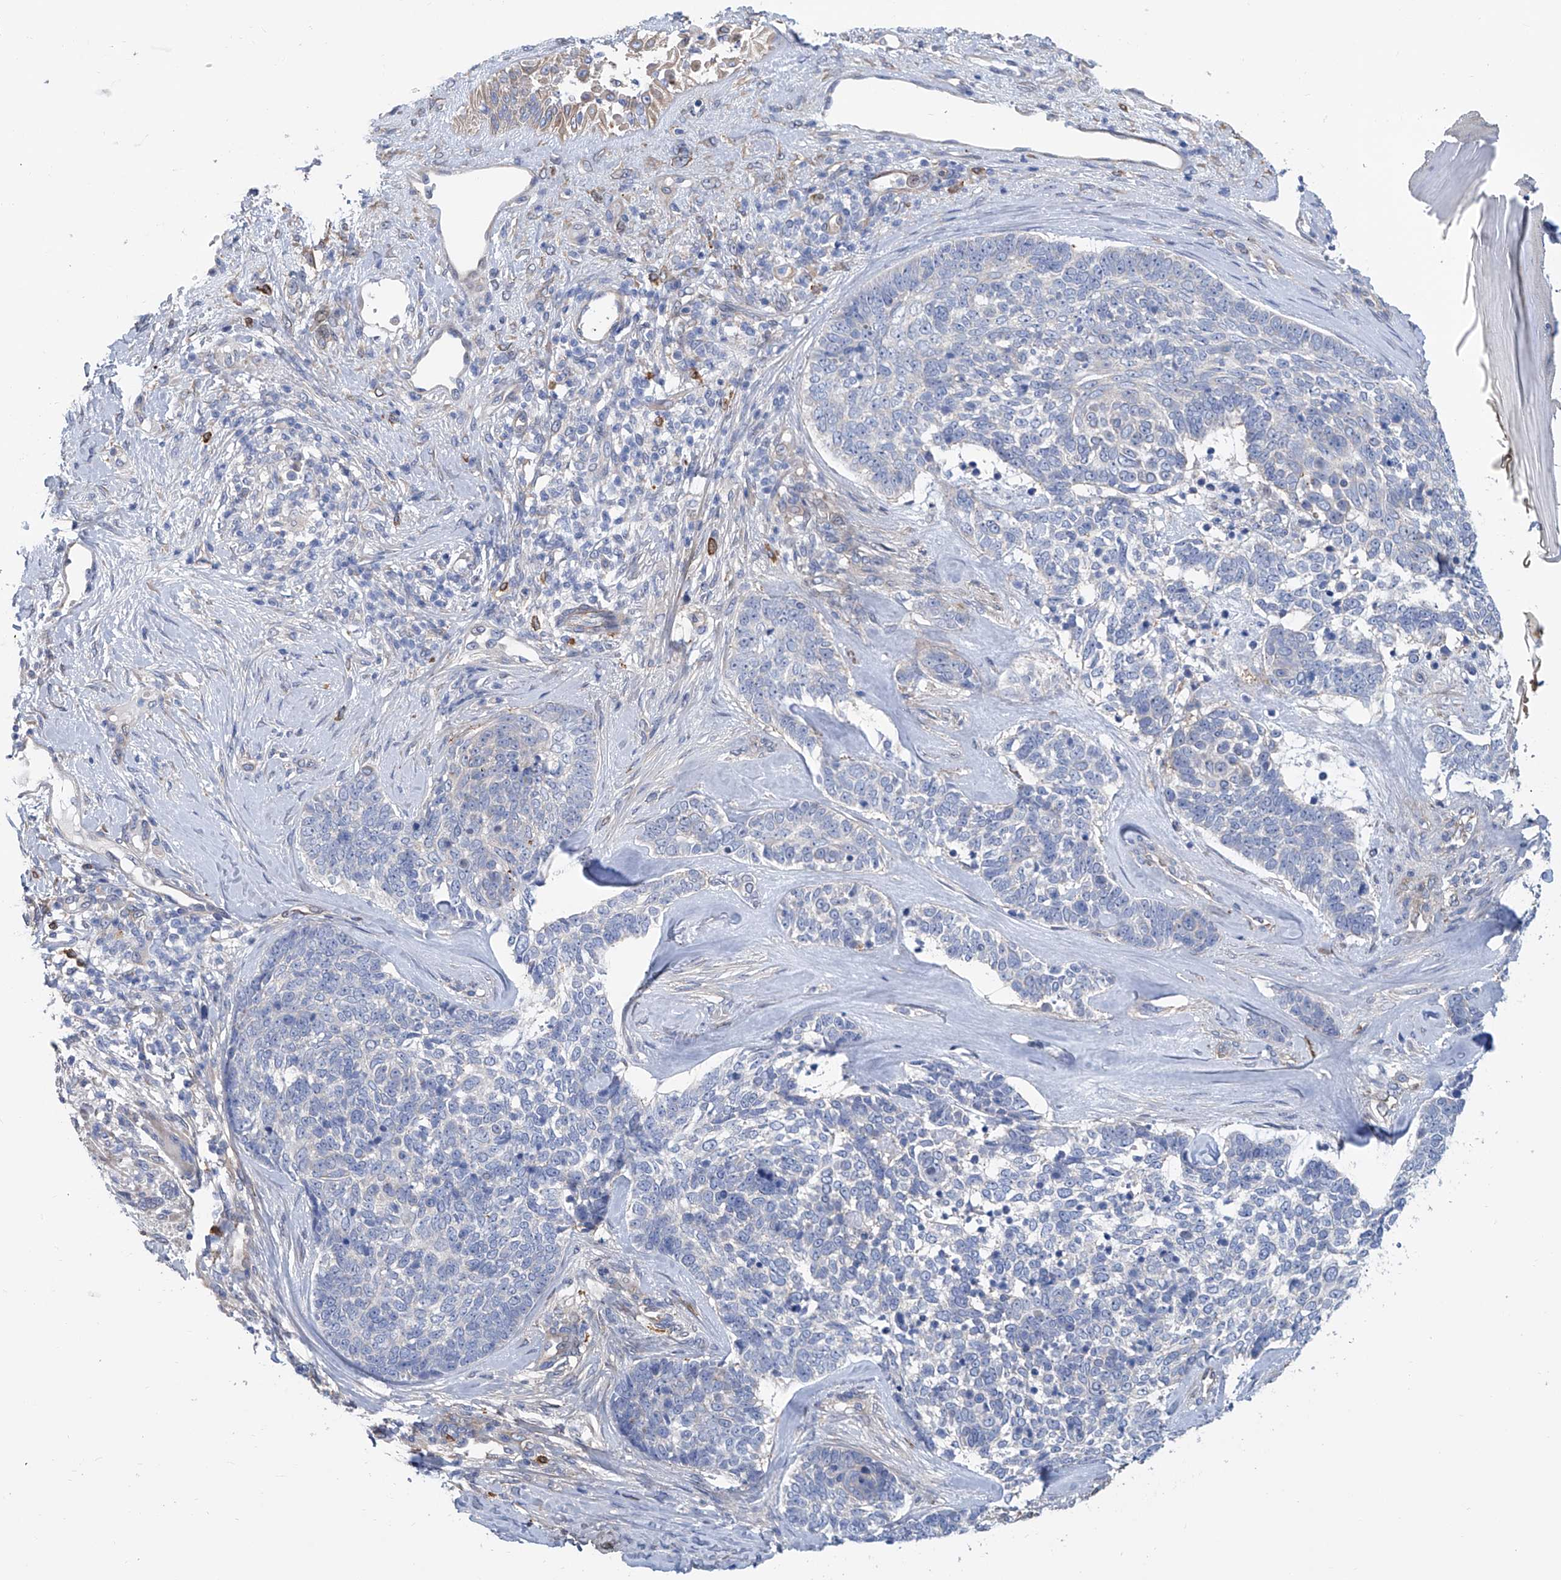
{"staining": {"intensity": "negative", "quantity": "none", "location": "none"}, "tissue": "skin cancer", "cell_type": "Tumor cells", "image_type": "cancer", "snomed": [{"axis": "morphology", "description": "Basal cell carcinoma"}, {"axis": "topography", "description": "Skin"}], "caption": "Human skin cancer (basal cell carcinoma) stained for a protein using IHC displays no positivity in tumor cells.", "gene": "TNN", "patient": {"sex": "female", "age": 81}}